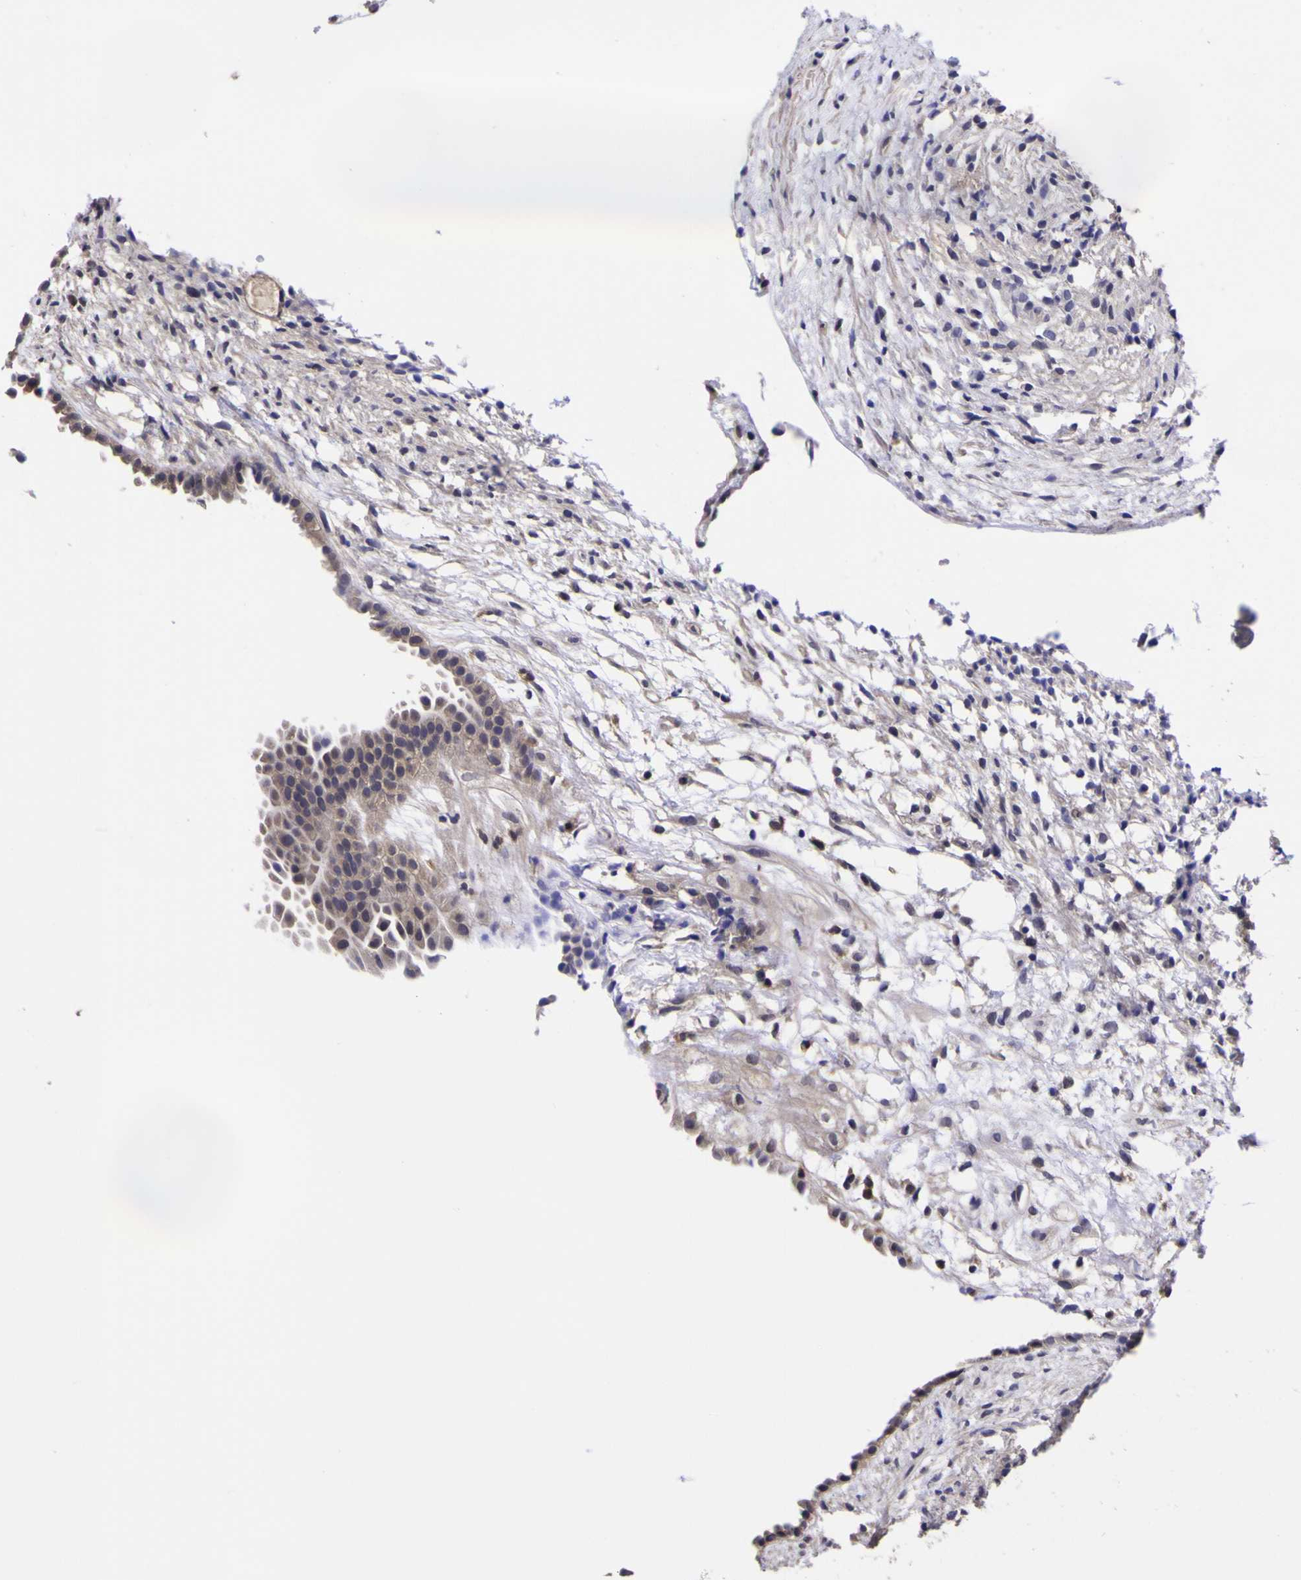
{"staining": {"intensity": "weak", "quantity": ">75%", "location": "cytoplasmic/membranous"}, "tissue": "ovary", "cell_type": "Follicle cells", "image_type": "normal", "snomed": [{"axis": "morphology", "description": "Normal tissue, NOS"}, {"axis": "morphology", "description": "Cyst, NOS"}, {"axis": "topography", "description": "Ovary"}], "caption": "Immunohistochemistry (DAB (3,3'-diaminobenzidine)) staining of benign ovary shows weak cytoplasmic/membranous protein expression in about >75% of follicle cells. Immunohistochemistry (ihc) stains the protein of interest in brown and the nuclei are stained blue.", "gene": "MAPK14", "patient": {"sex": "female", "age": 18}}